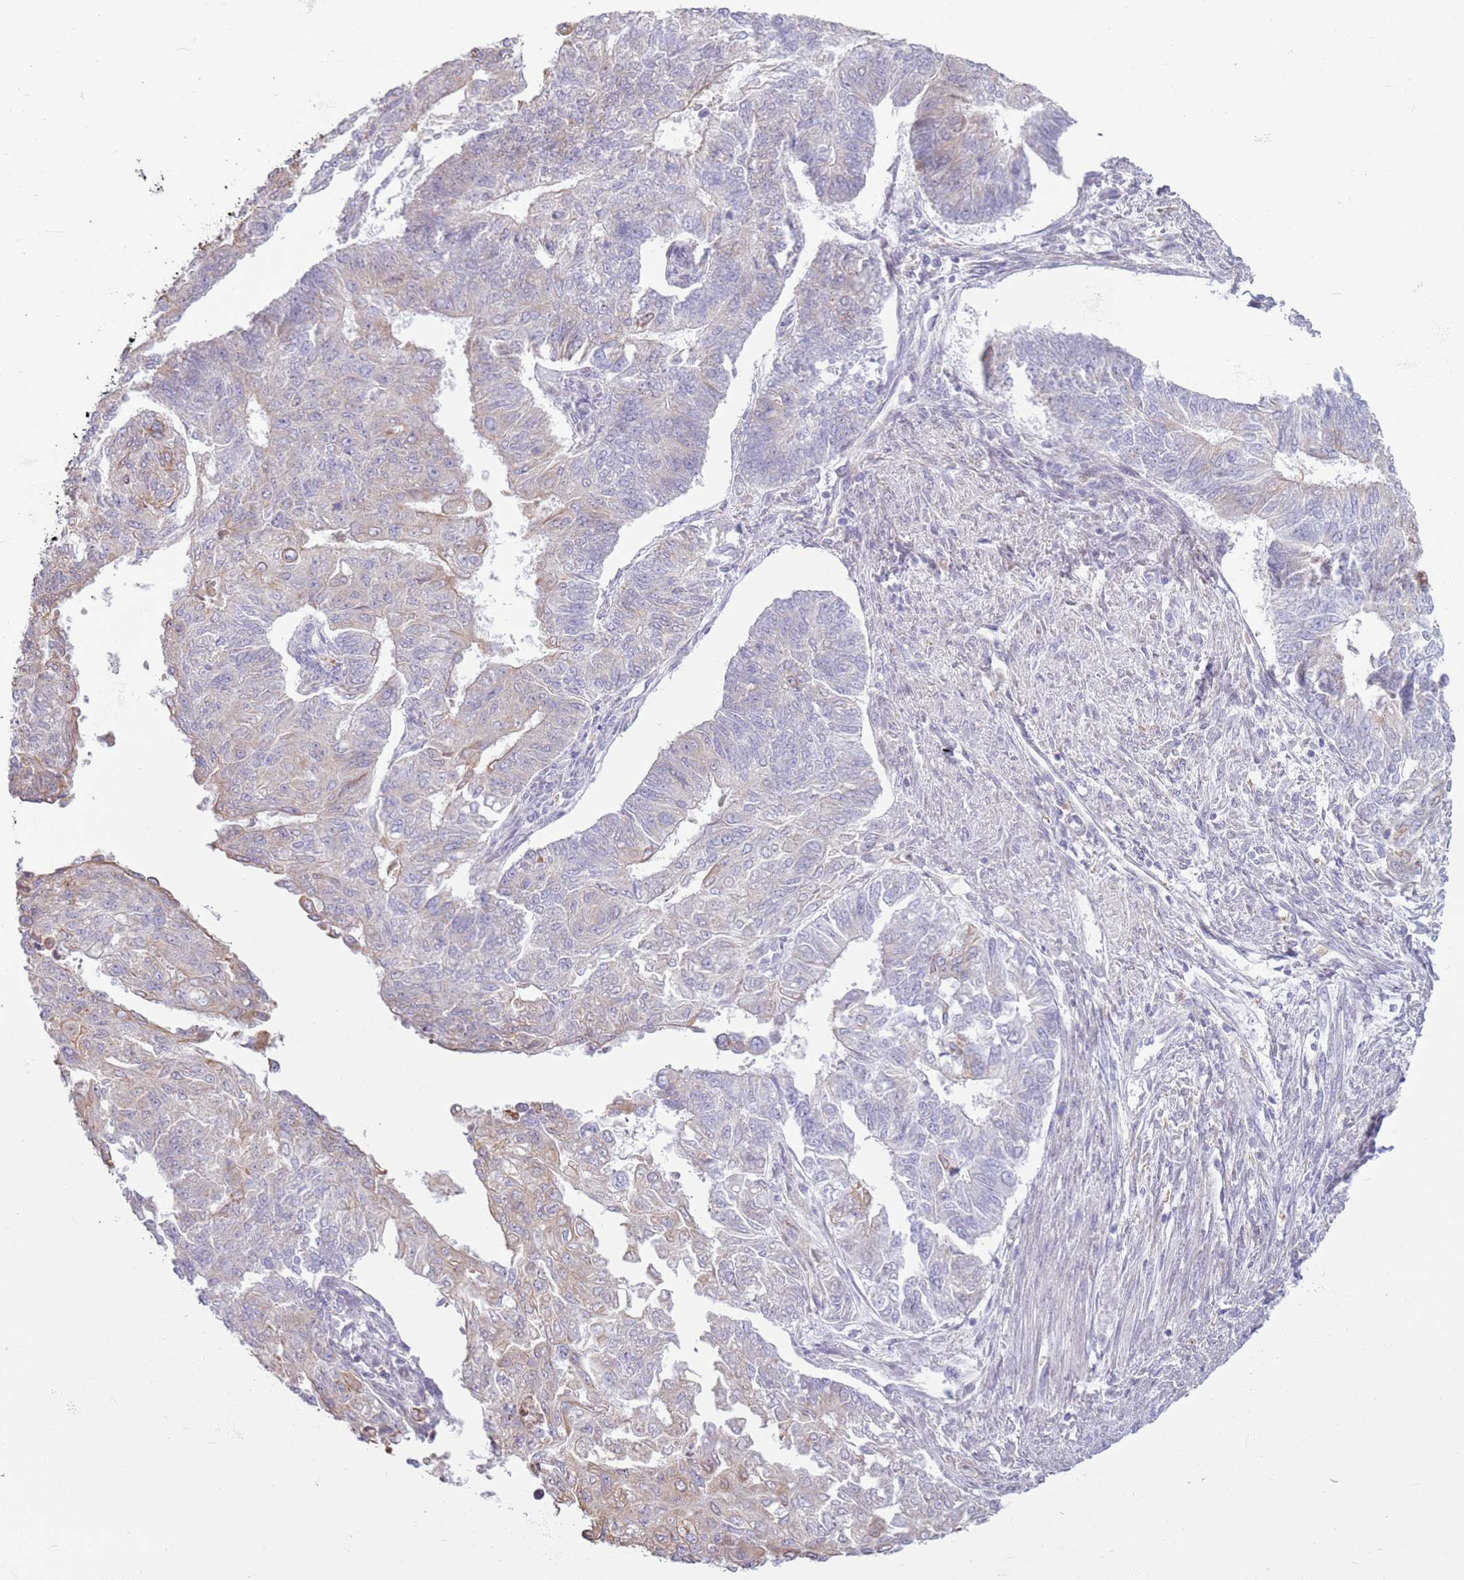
{"staining": {"intensity": "weak", "quantity": "<25%", "location": "cytoplasmic/membranous"}, "tissue": "endometrial cancer", "cell_type": "Tumor cells", "image_type": "cancer", "snomed": [{"axis": "morphology", "description": "Adenocarcinoma, NOS"}, {"axis": "topography", "description": "Endometrium"}], "caption": "Immunohistochemical staining of human endometrial cancer reveals no significant expression in tumor cells.", "gene": "OAF", "patient": {"sex": "female", "age": 32}}